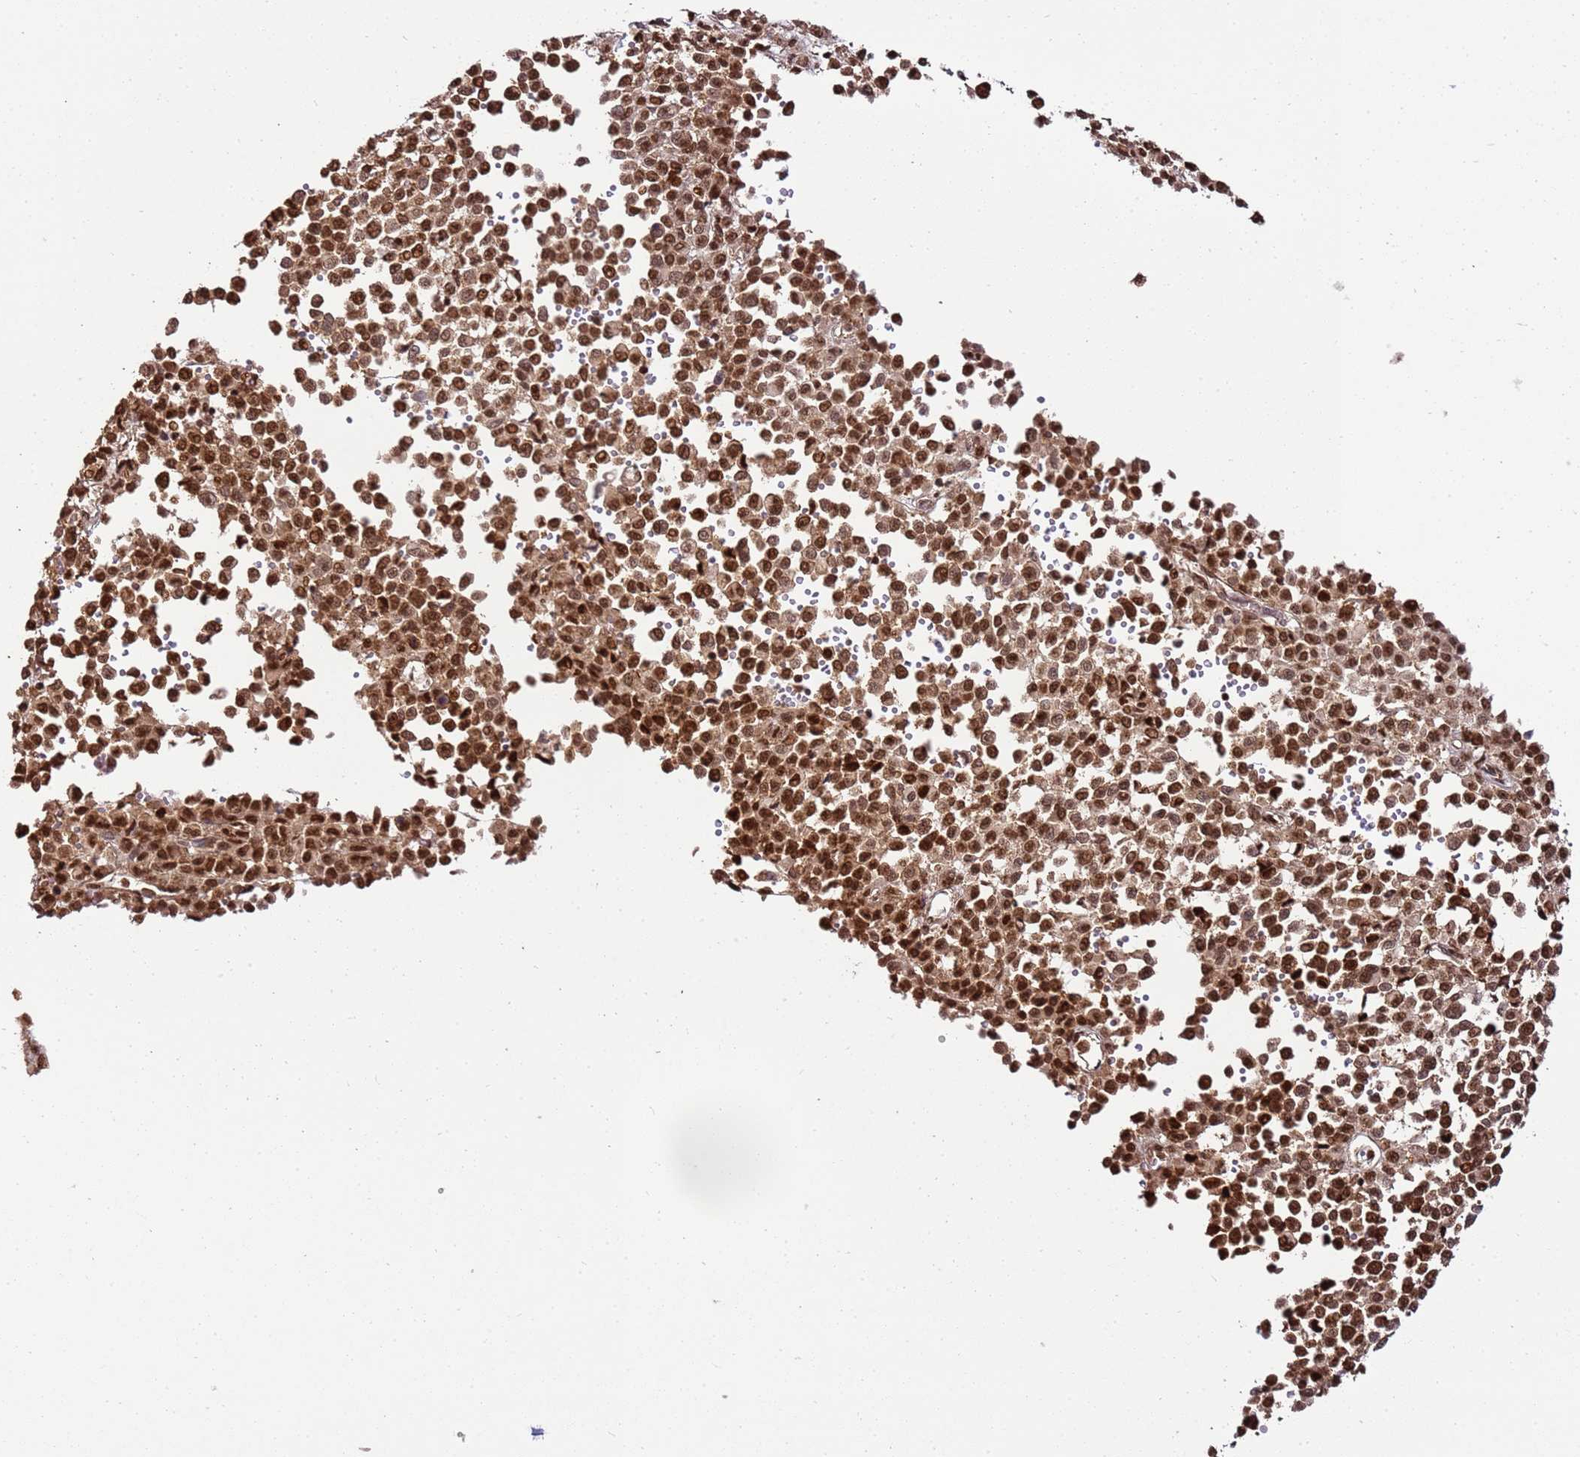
{"staining": {"intensity": "moderate", "quantity": ">75%", "location": "cytoplasmic/membranous,nuclear"}, "tissue": "melanoma", "cell_type": "Tumor cells", "image_type": "cancer", "snomed": [{"axis": "morphology", "description": "Malignant melanoma, Metastatic site"}, {"axis": "topography", "description": "Pancreas"}], "caption": "A histopathology image of malignant melanoma (metastatic site) stained for a protein reveals moderate cytoplasmic/membranous and nuclear brown staining in tumor cells. Nuclei are stained in blue.", "gene": "ZBTB12", "patient": {"sex": "female", "age": 30}}